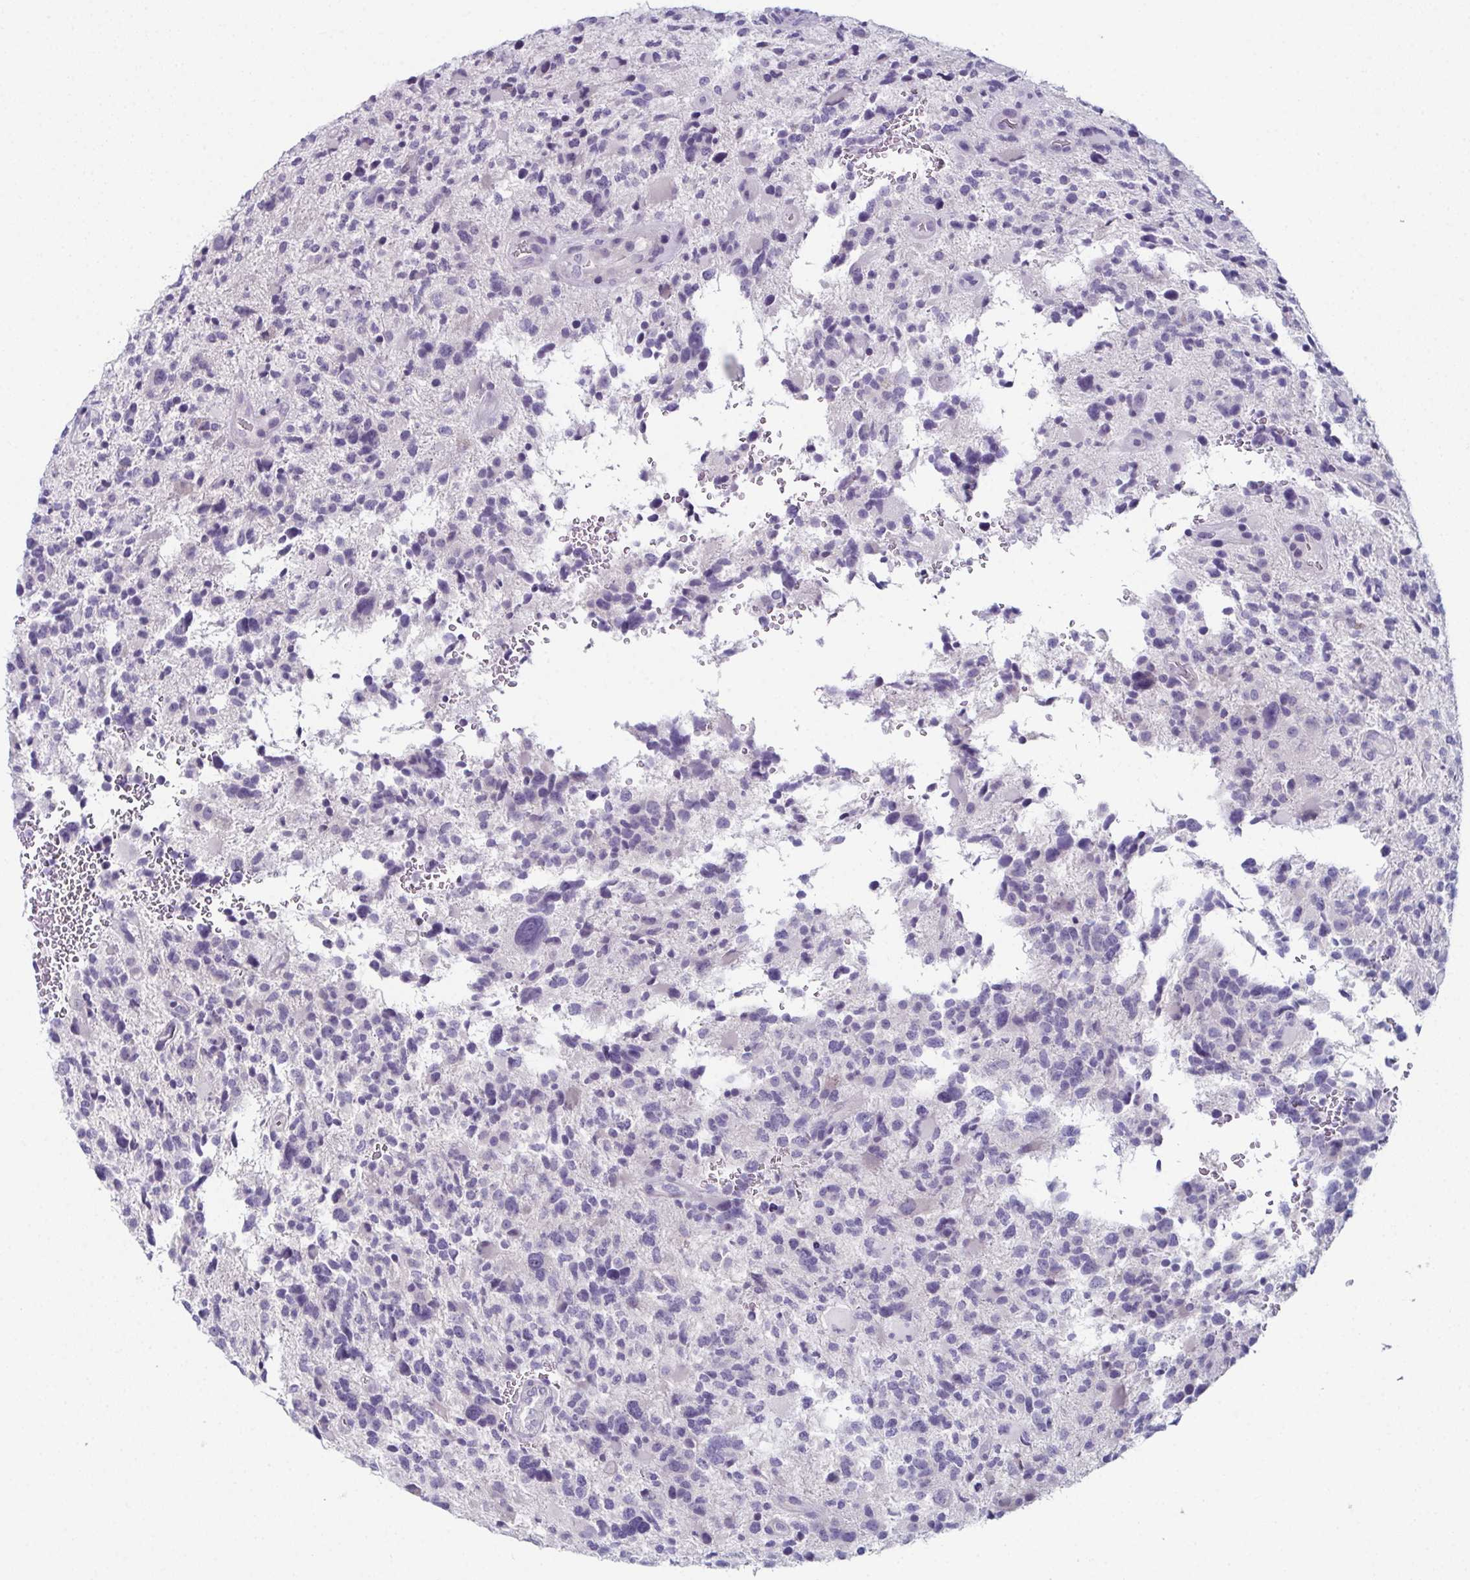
{"staining": {"intensity": "negative", "quantity": "none", "location": "none"}, "tissue": "glioma", "cell_type": "Tumor cells", "image_type": "cancer", "snomed": [{"axis": "morphology", "description": "Glioma, malignant, High grade"}, {"axis": "topography", "description": "Brain"}], "caption": "Protein analysis of glioma shows no significant staining in tumor cells.", "gene": "ENKUR", "patient": {"sex": "female", "age": 71}}